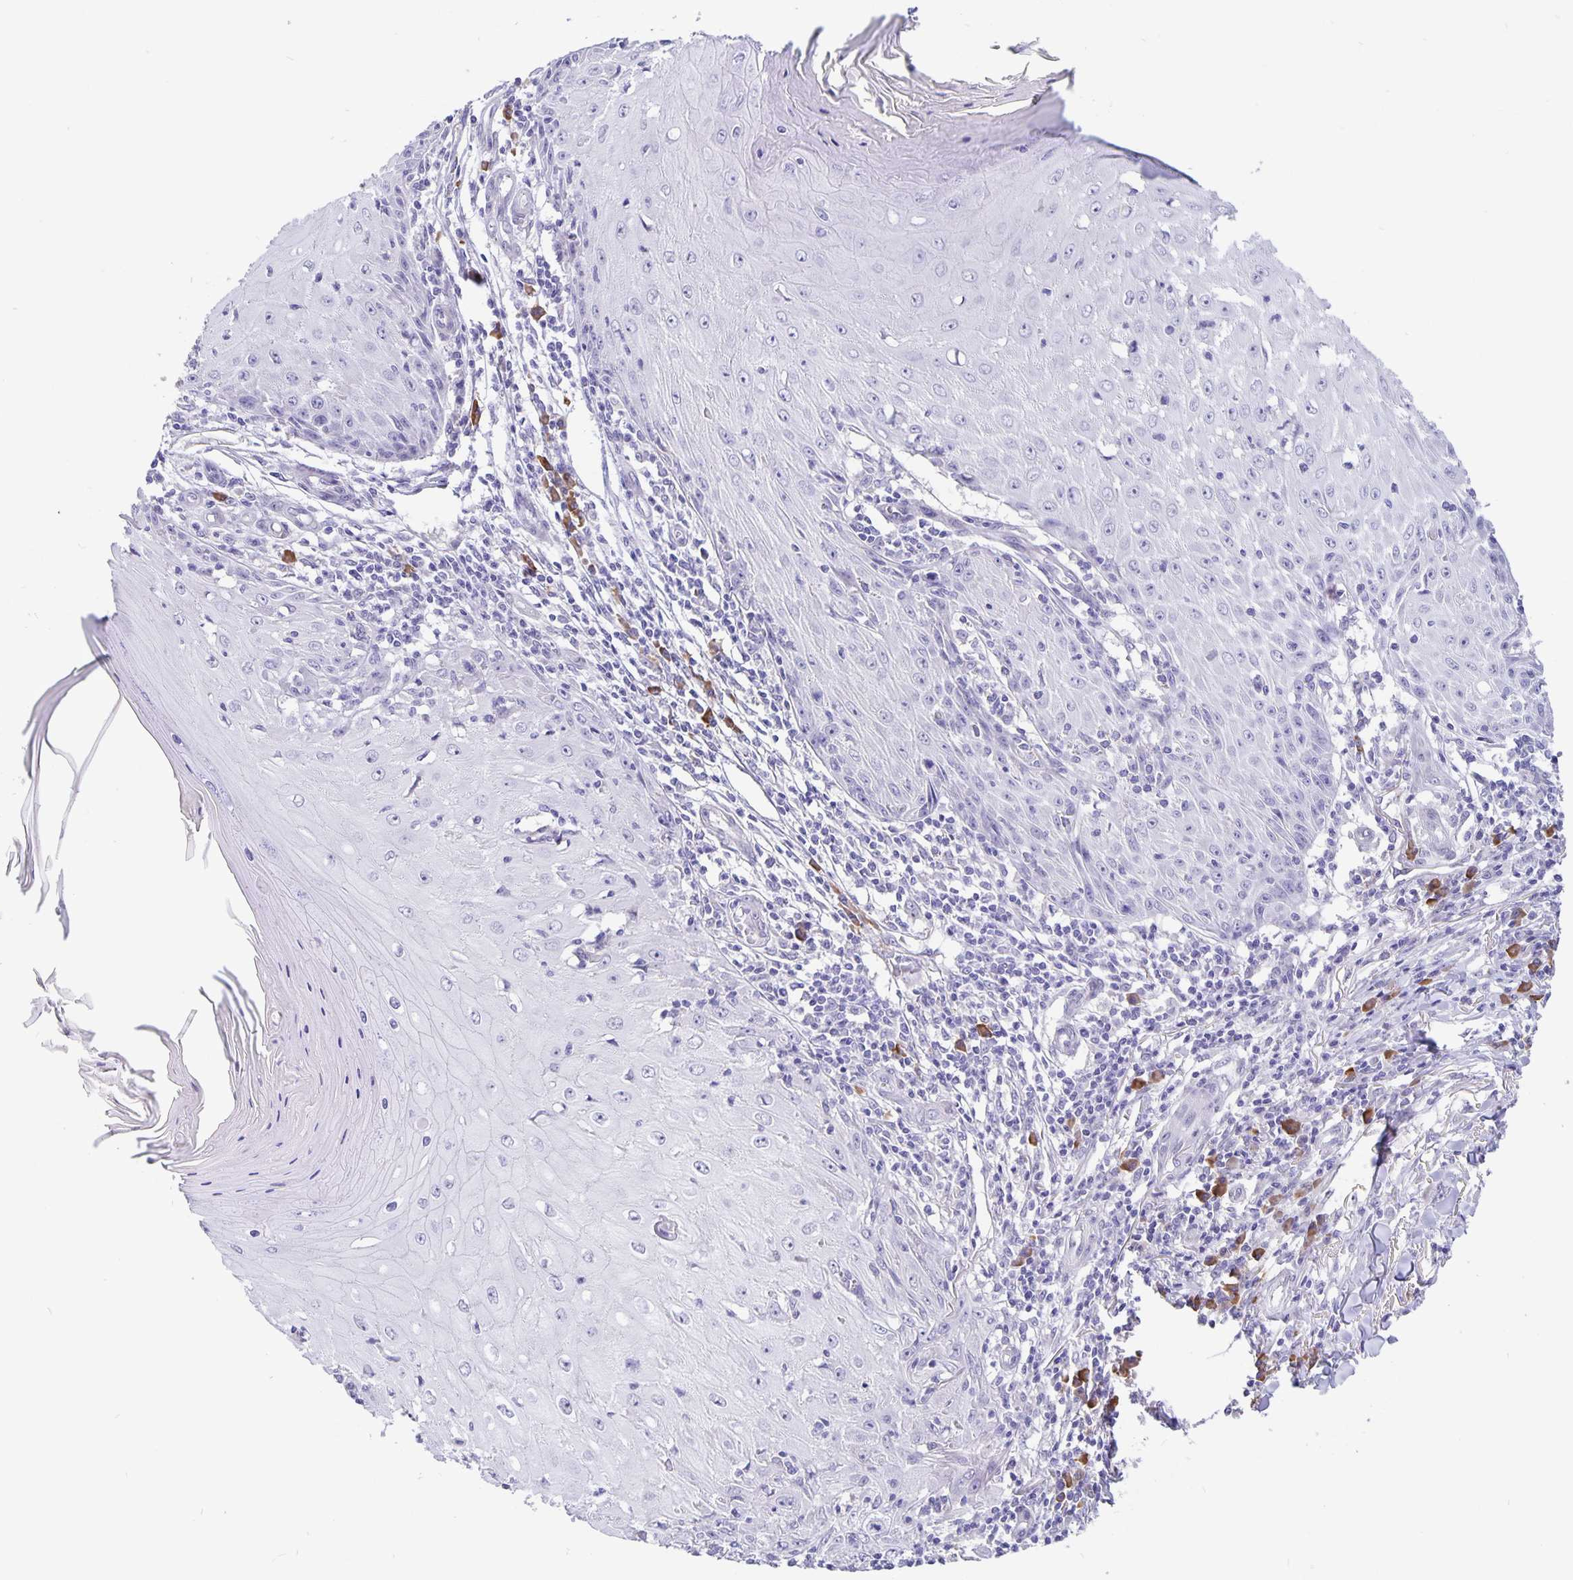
{"staining": {"intensity": "negative", "quantity": "none", "location": "none"}, "tissue": "skin cancer", "cell_type": "Tumor cells", "image_type": "cancer", "snomed": [{"axis": "morphology", "description": "Squamous cell carcinoma, NOS"}, {"axis": "topography", "description": "Skin"}], "caption": "This is a micrograph of immunohistochemistry staining of skin cancer (squamous cell carcinoma), which shows no positivity in tumor cells.", "gene": "ERMN", "patient": {"sex": "female", "age": 73}}